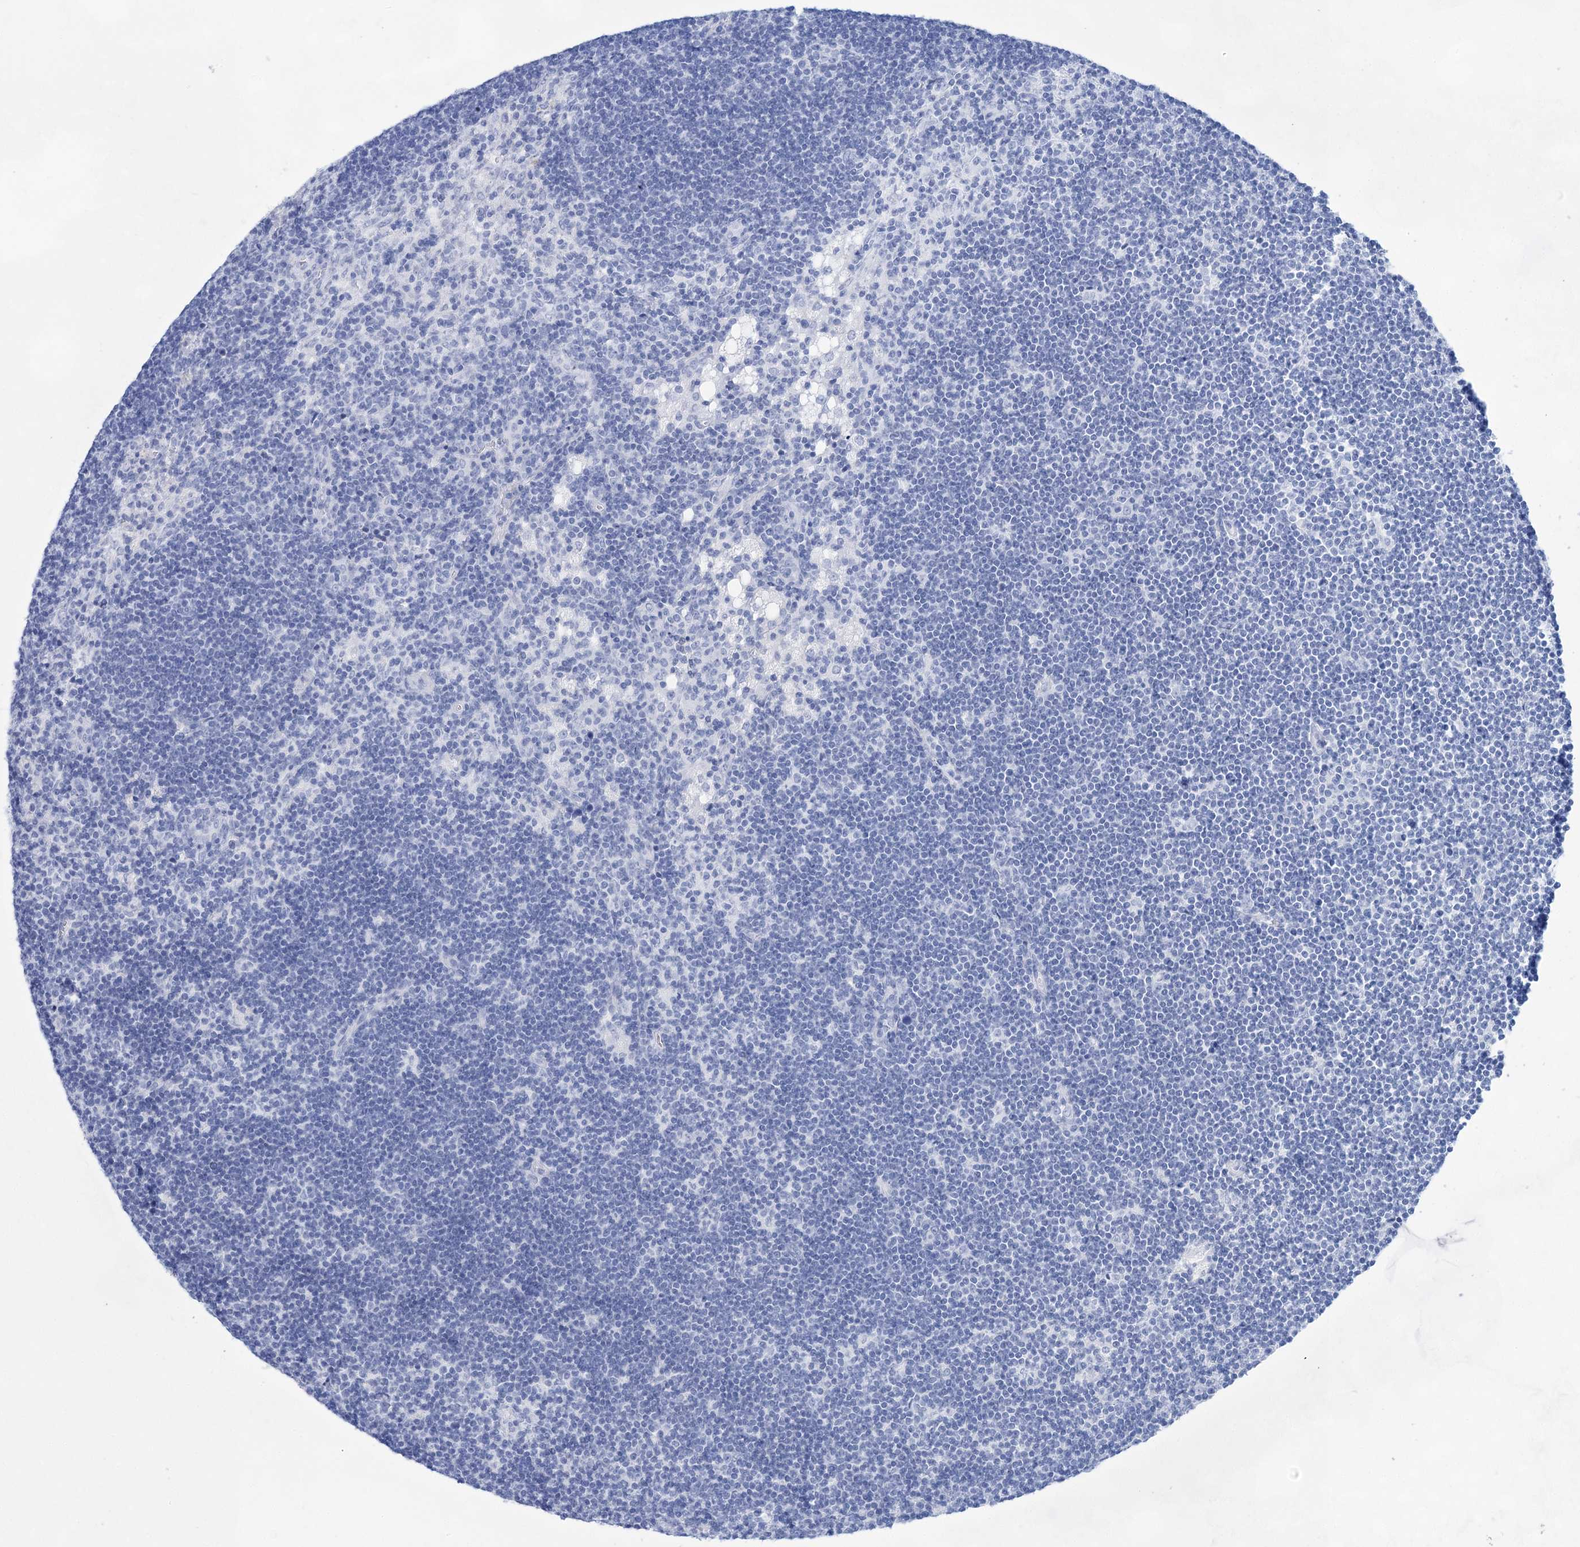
{"staining": {"intensity": "negative", "quantity": "none", "location": "none"}, "tissue": "lymph node", "cell_type": "Germinal center cells", "image_type": "normal", "snomed": [{"axis": "morphology", "description": "Normal tissue, NOS"}, {"axis": "topography", "description": "Lymph node"}], "caption": "This is an immunohistochemistry (IHC) photomicrograph of unremarkable human lymph node. There is no positivity in germinal center cells.", "gene": "LALBA", "patient": {"sex": "male", "age": 24}}